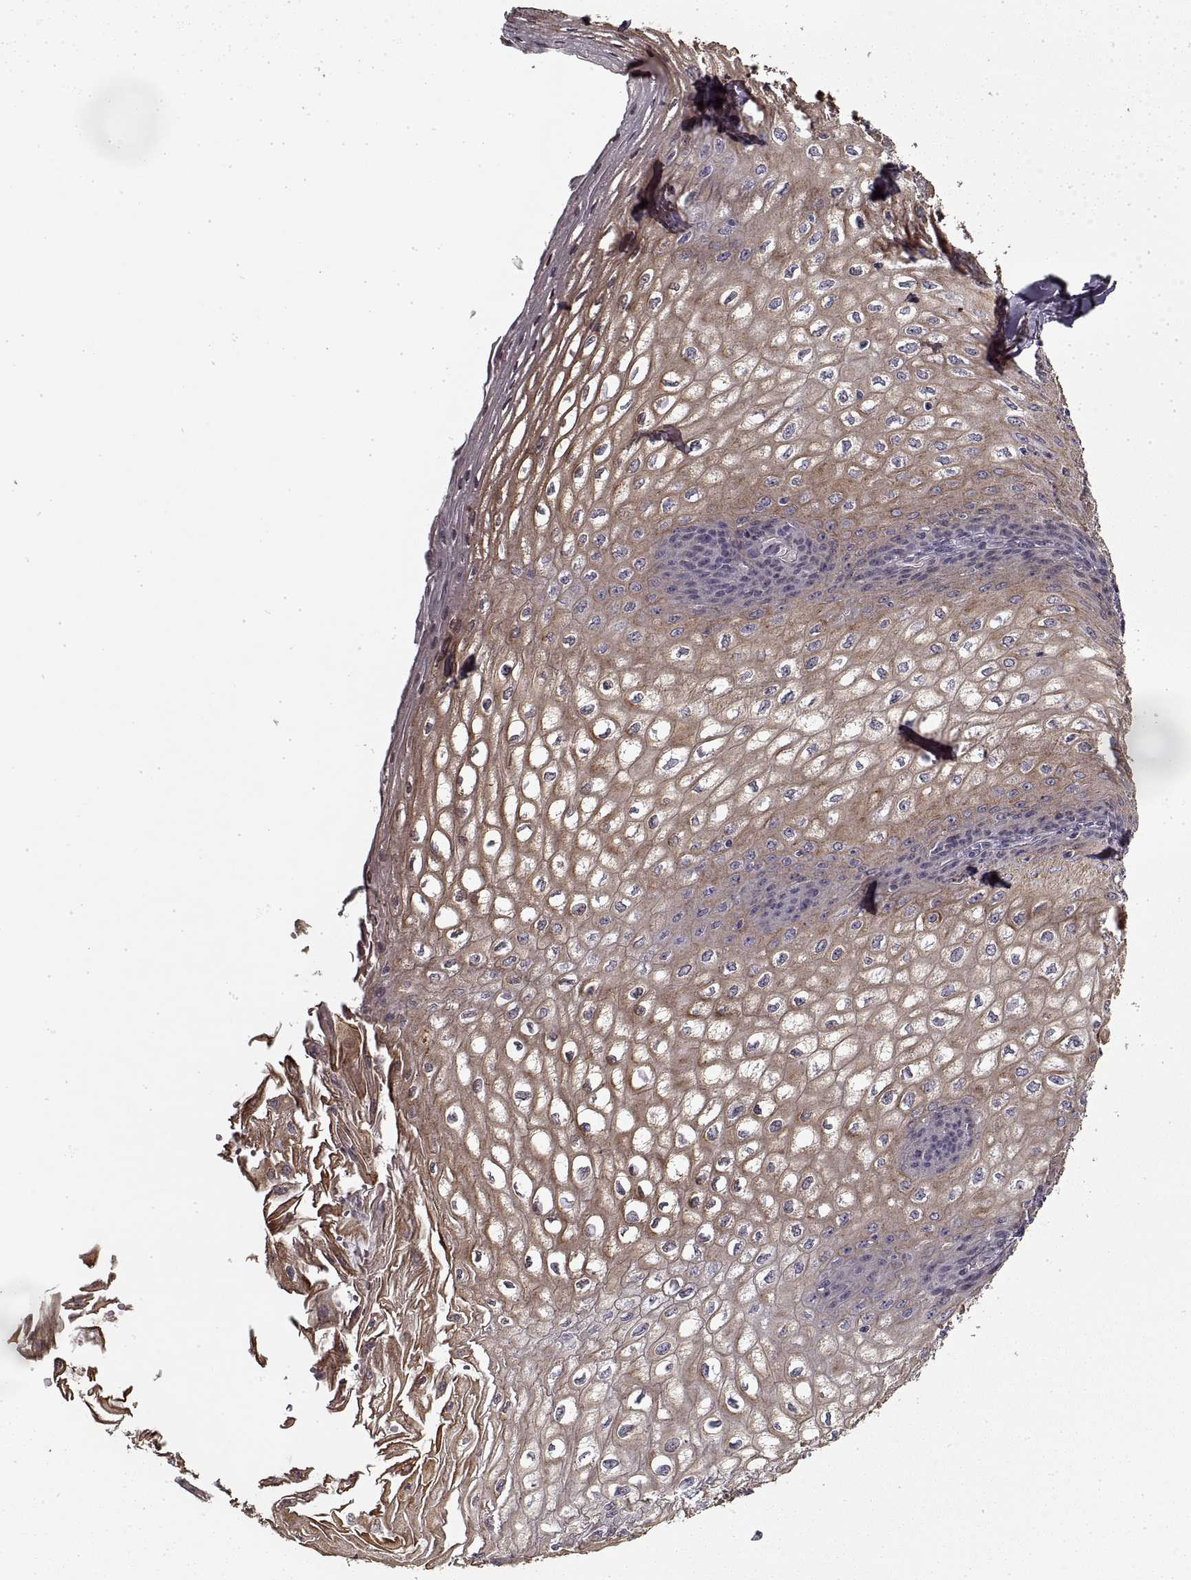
{"staining": {"intensity": "weak", "quantity": ">75%", "location": "cytoplasmic/membranous"}, "tissue": "esophagus", "cell_type": "Squamous epithelial cells", "image_type": "normal", "snomed": [{"axis": "morphology", "description": "Normal tissue, NOS"}, {"axis": "topography", "description": "Esophagus"}], "caption": "Weak cytoplasmic/membranous positivity is present in approximately >75% of squamous epithelial cells in benign esophagus.", "gene": "LAMB2", "patient": {"sex": "male", "age": 58}}